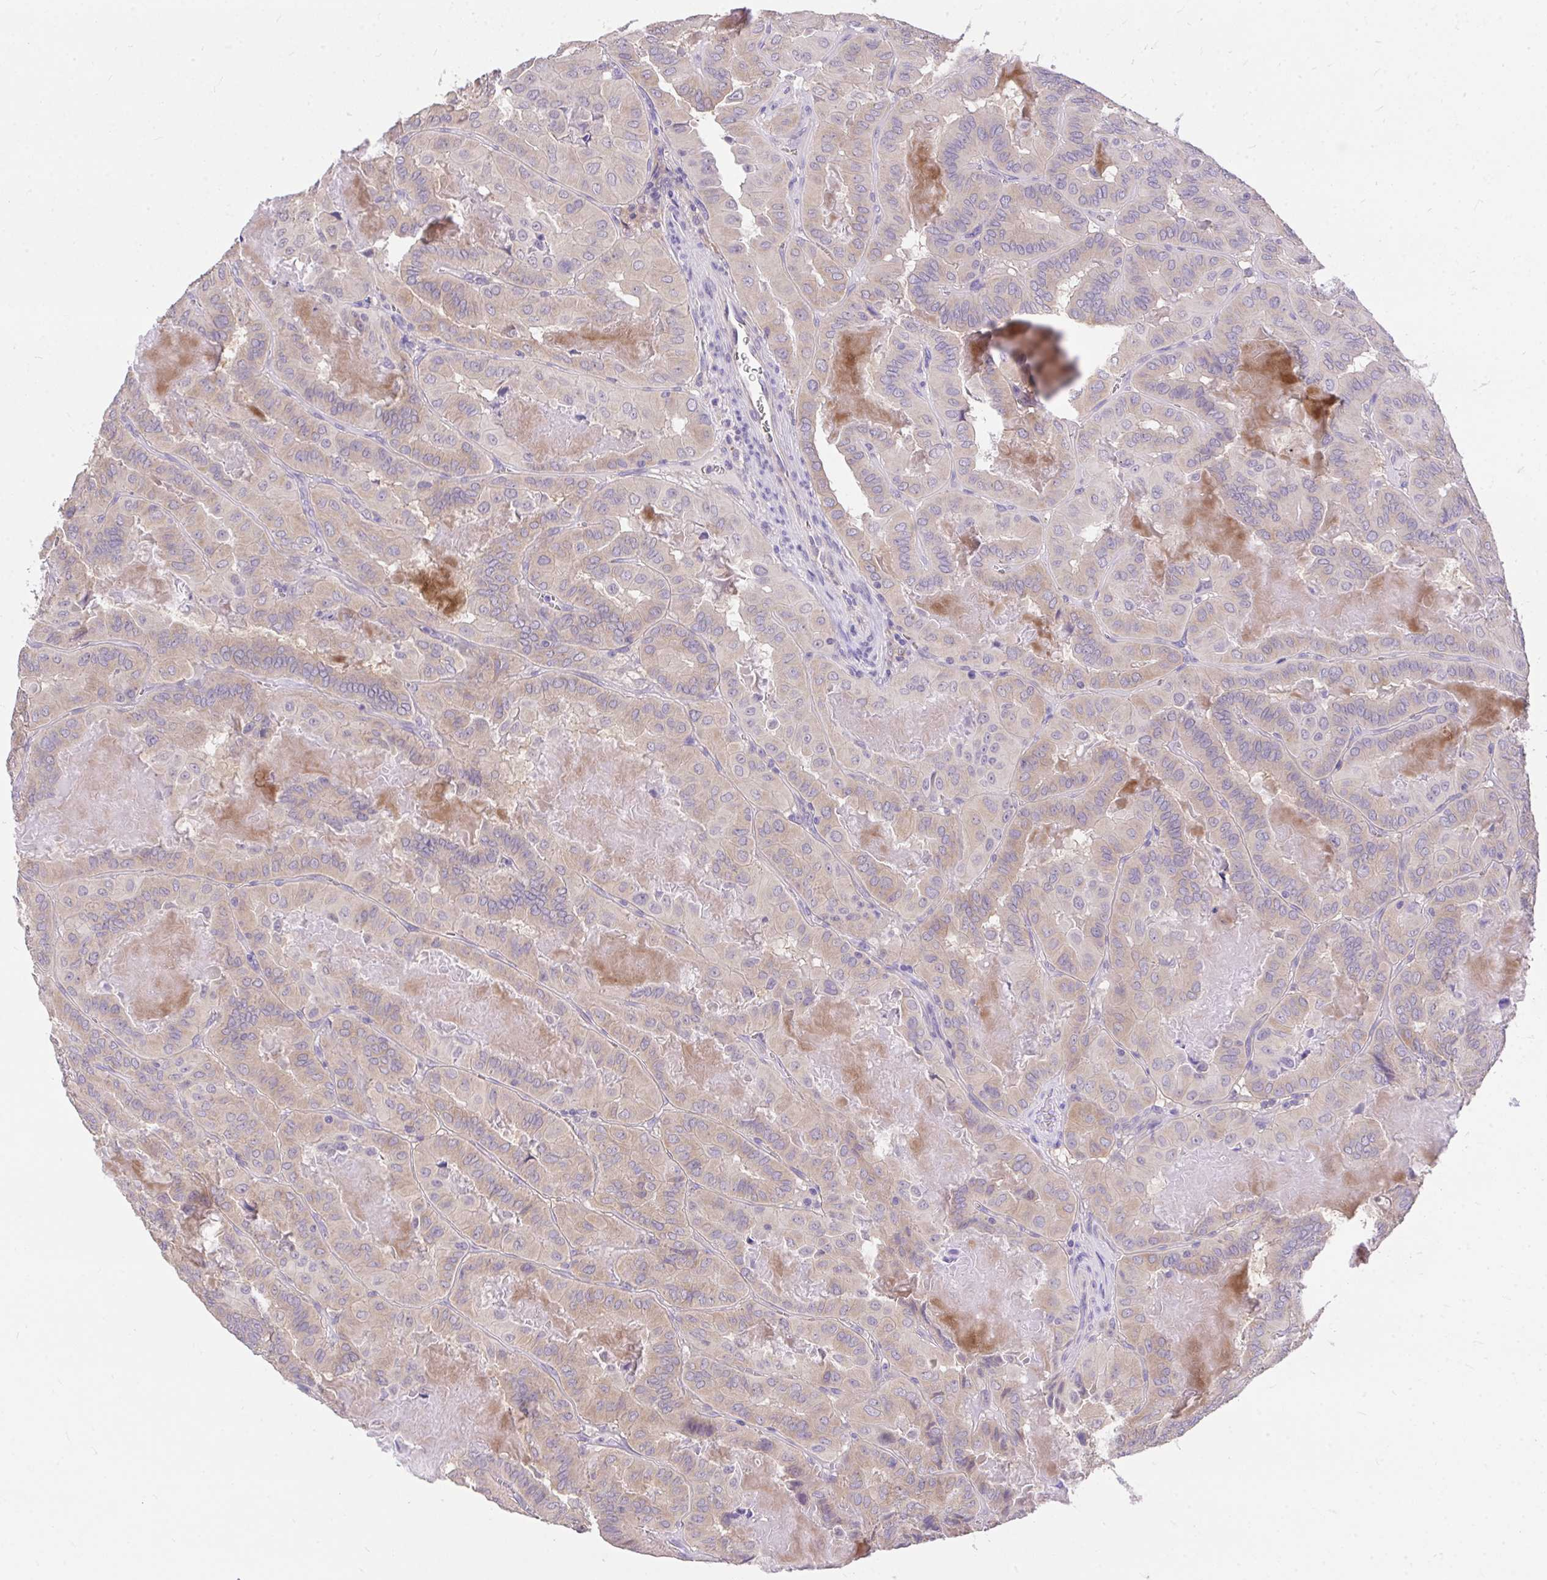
{"staining": {"intensity": "weak", "quantity": ">75%", "location": "cytoplasmic/membranous"}, "tissue": "thyroid cancer", "cell_type": "Tumor cells", "image_type": "cancer", "snomed": [{"axis": "morphology", "description": "Papillary adenocarcinoma, NOS"}, {"axis": "topography", "description": "Thyroid gland"}], "caption": "Immunohistochemical staining of thyroid papillary adenocarcinoma exhibits low levels of weak cytoplasmic/membranous staining in about >75% of tumor cells.", "gene": "MPC2", "patient": {"sex": "female", "age": 46}}